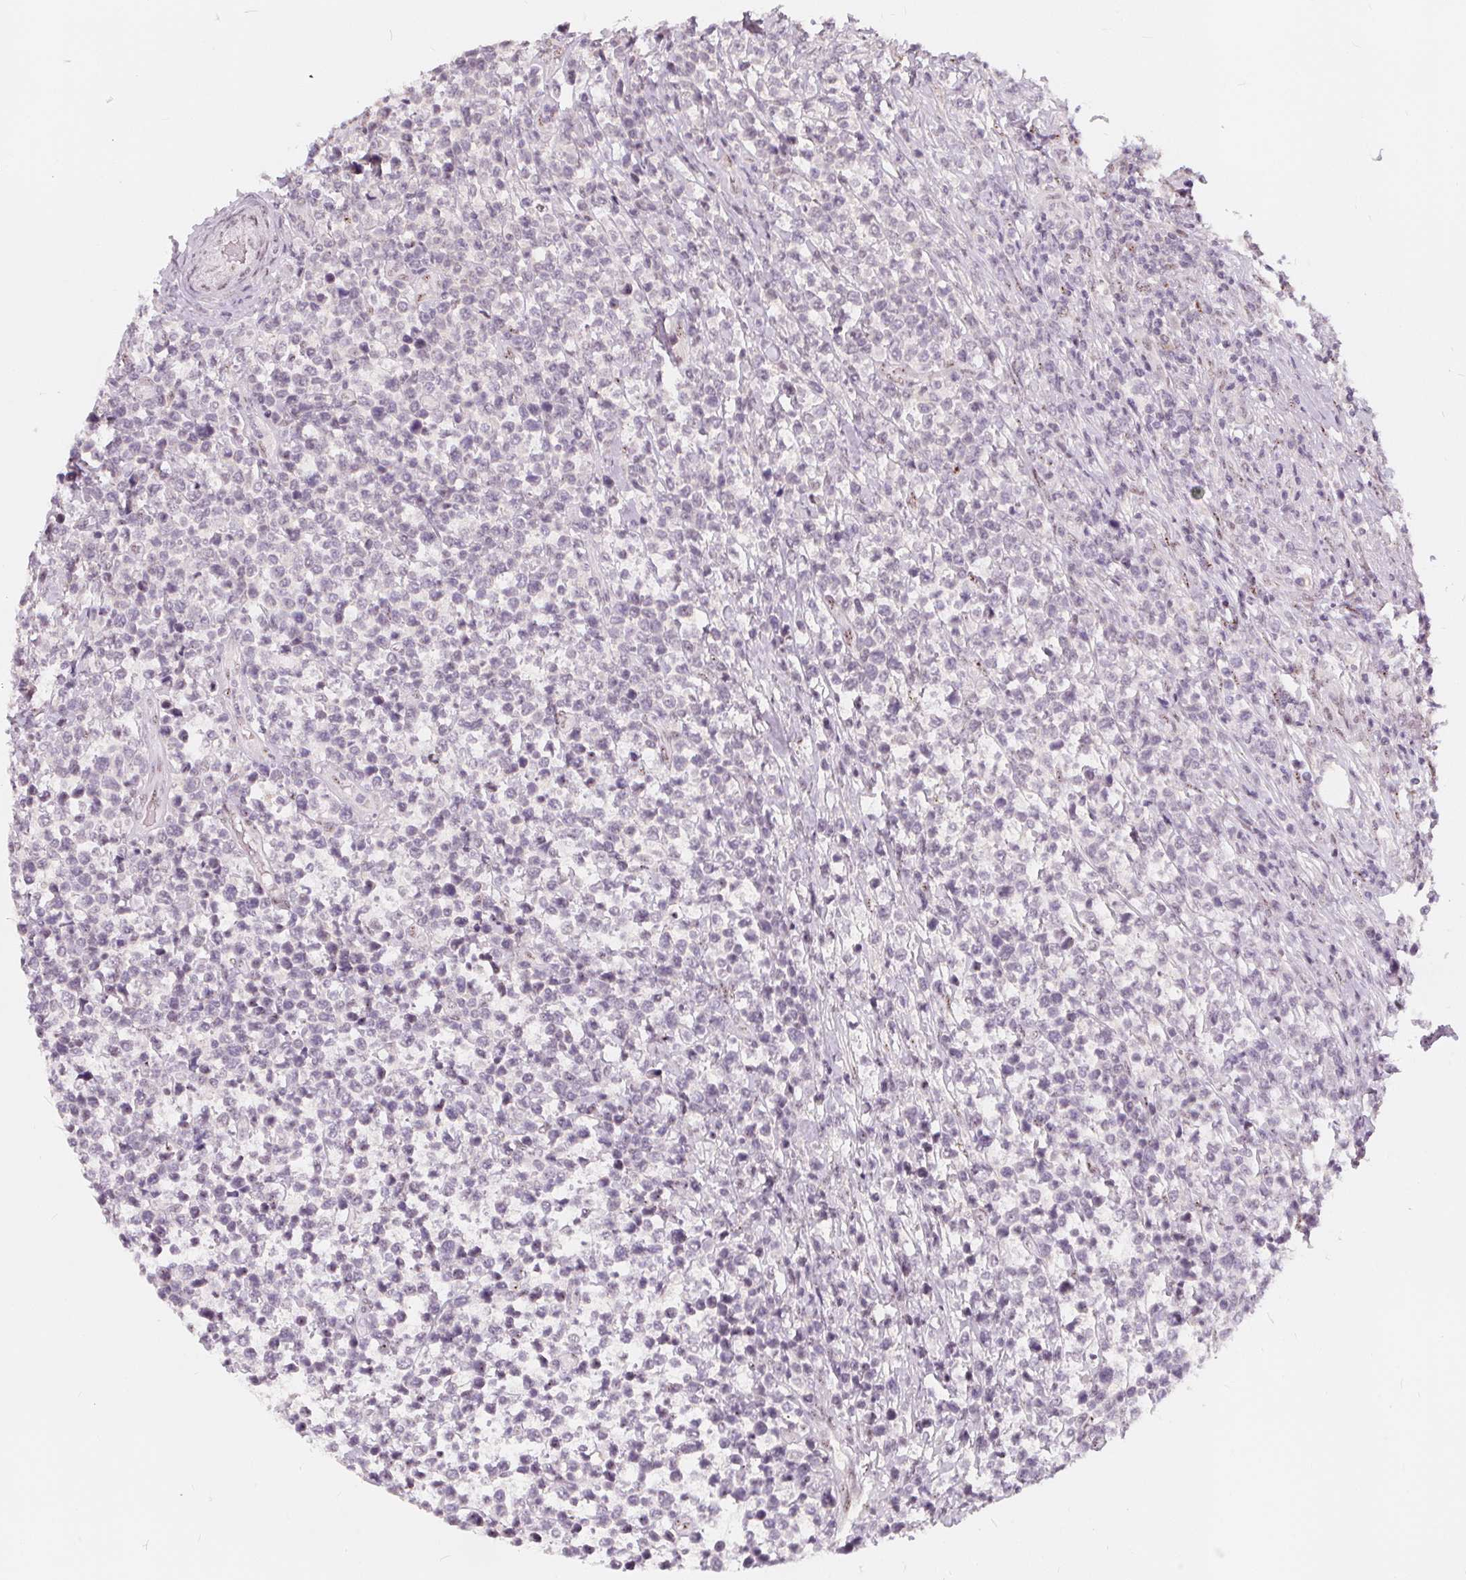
{"staining": {"intensity": "negative", "quantity": "none", "location": "none"}, "tissue": "lymphoma", "cell_type": "Tumor cells", "image_type": "cancer", "snomed": [{"axis": "morphology", "description": "Malignant lymphoma, non-Hodgkin's type, High grade"}, {"axis": "topography", "description": "Soft tissue"}], "caption": "High magnification brightfield microscopy of malignant lymphoma, non-Hodgkin's type (high-grade) stained with DAB (3,3'-diaminobenzidine) (brown) and counterstained with hematoxylin (blue): tumor cells show no significant expression.", "gene": "DRC3", "patient": {"sex": "female", "age": 56}}